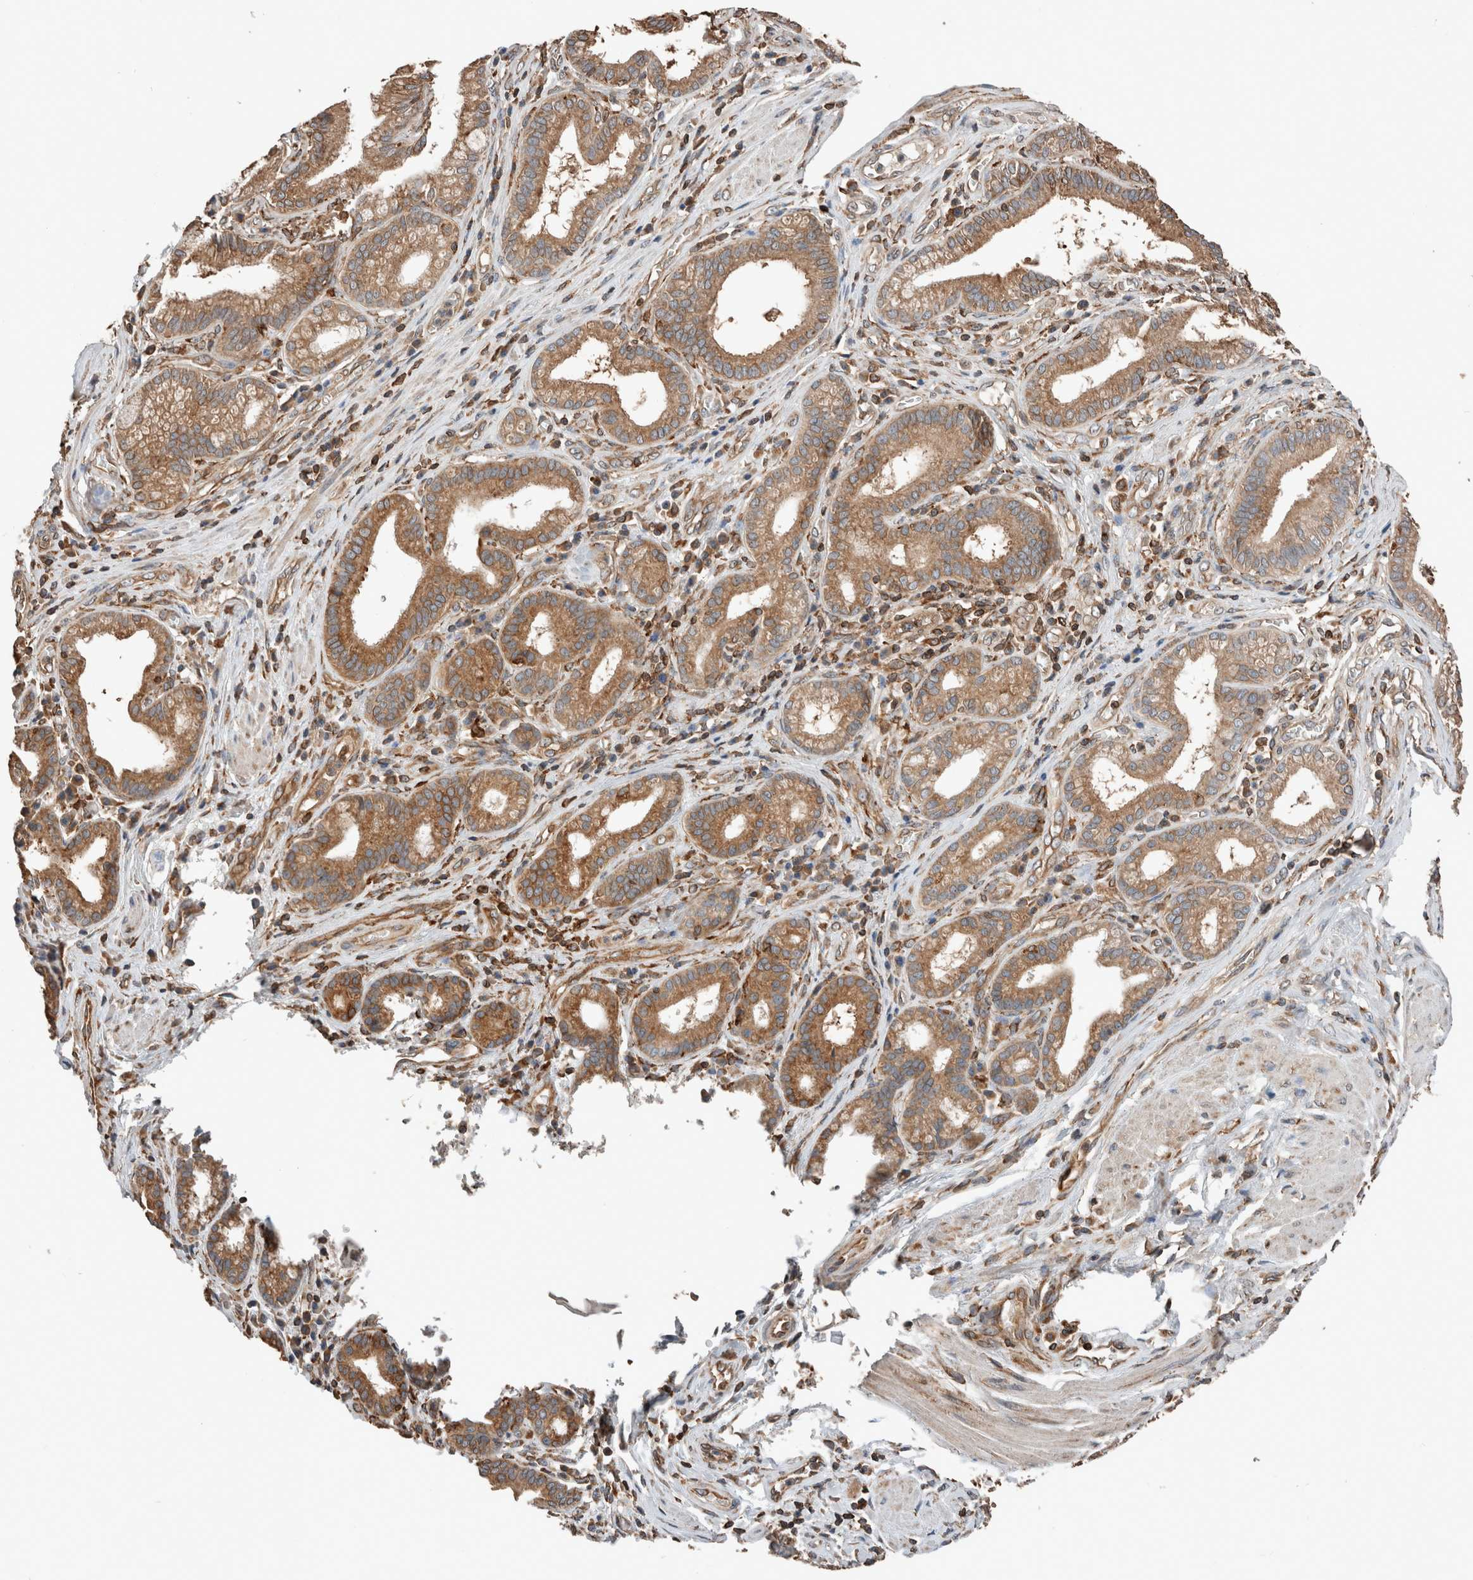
{"staining": {"intensity": "moderate", "quantity": ">75%", "location": "cytoplasmic/membranous"}, "tissue": "pancreatic cancer", "cell_type": "Tumor cells", "image_type": "cancer", "snomed": [{"axis": "morphology", "description": "Adenocarcinoma, NOS"}, {"axis": "topography", "description": "Pancreas"}], "caption": "Pancreatic adenocarcinoma was stained to show a protein in brown. There is medium levels of moderate cytoplasmic/membranous expression in about >75% of tumor cells.", "gene": "ERAP2", "patient": {"sex": "female", "age": 75}}